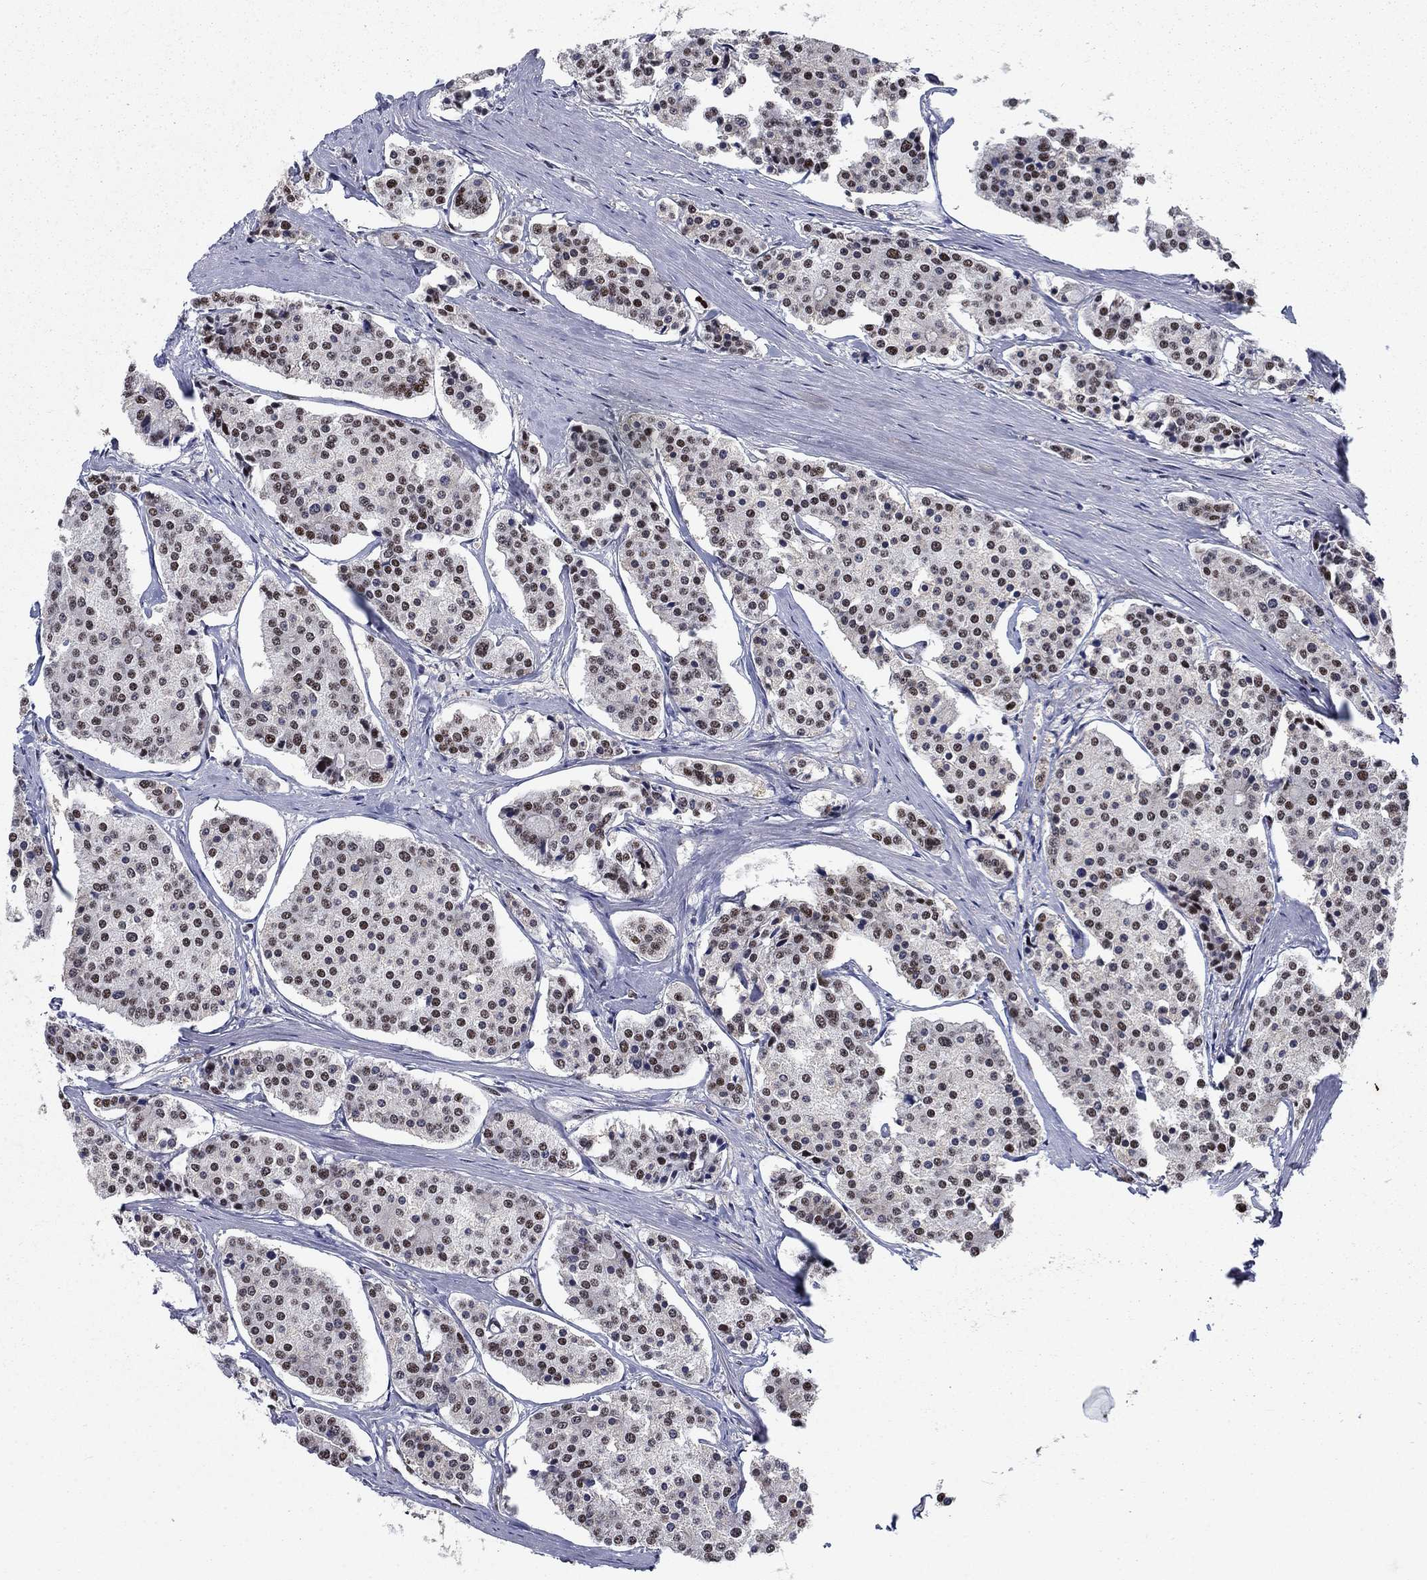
{"staining": {"intensity": "strong", "quantity": "<25%", "location": "nuclear"}, "tissue": "carcinoid", "cell_type": "Tumor cells", "image_type": "cancer", "snomed": [{"axis": "morphology", "description": "Carcinoid, malignant, NOS"}, {"axis": "topography", "description": "Small intestine"}], "caption": "Protein analysis of carcinoid tissue exhibits strong nuclear expression in approximately <25% of tumor cells. (brown staining indicates protein expression, while blue staining denotes nuclei).", "gene": "RPRD1B", "patient": {"sex": "female", "age": 65}}